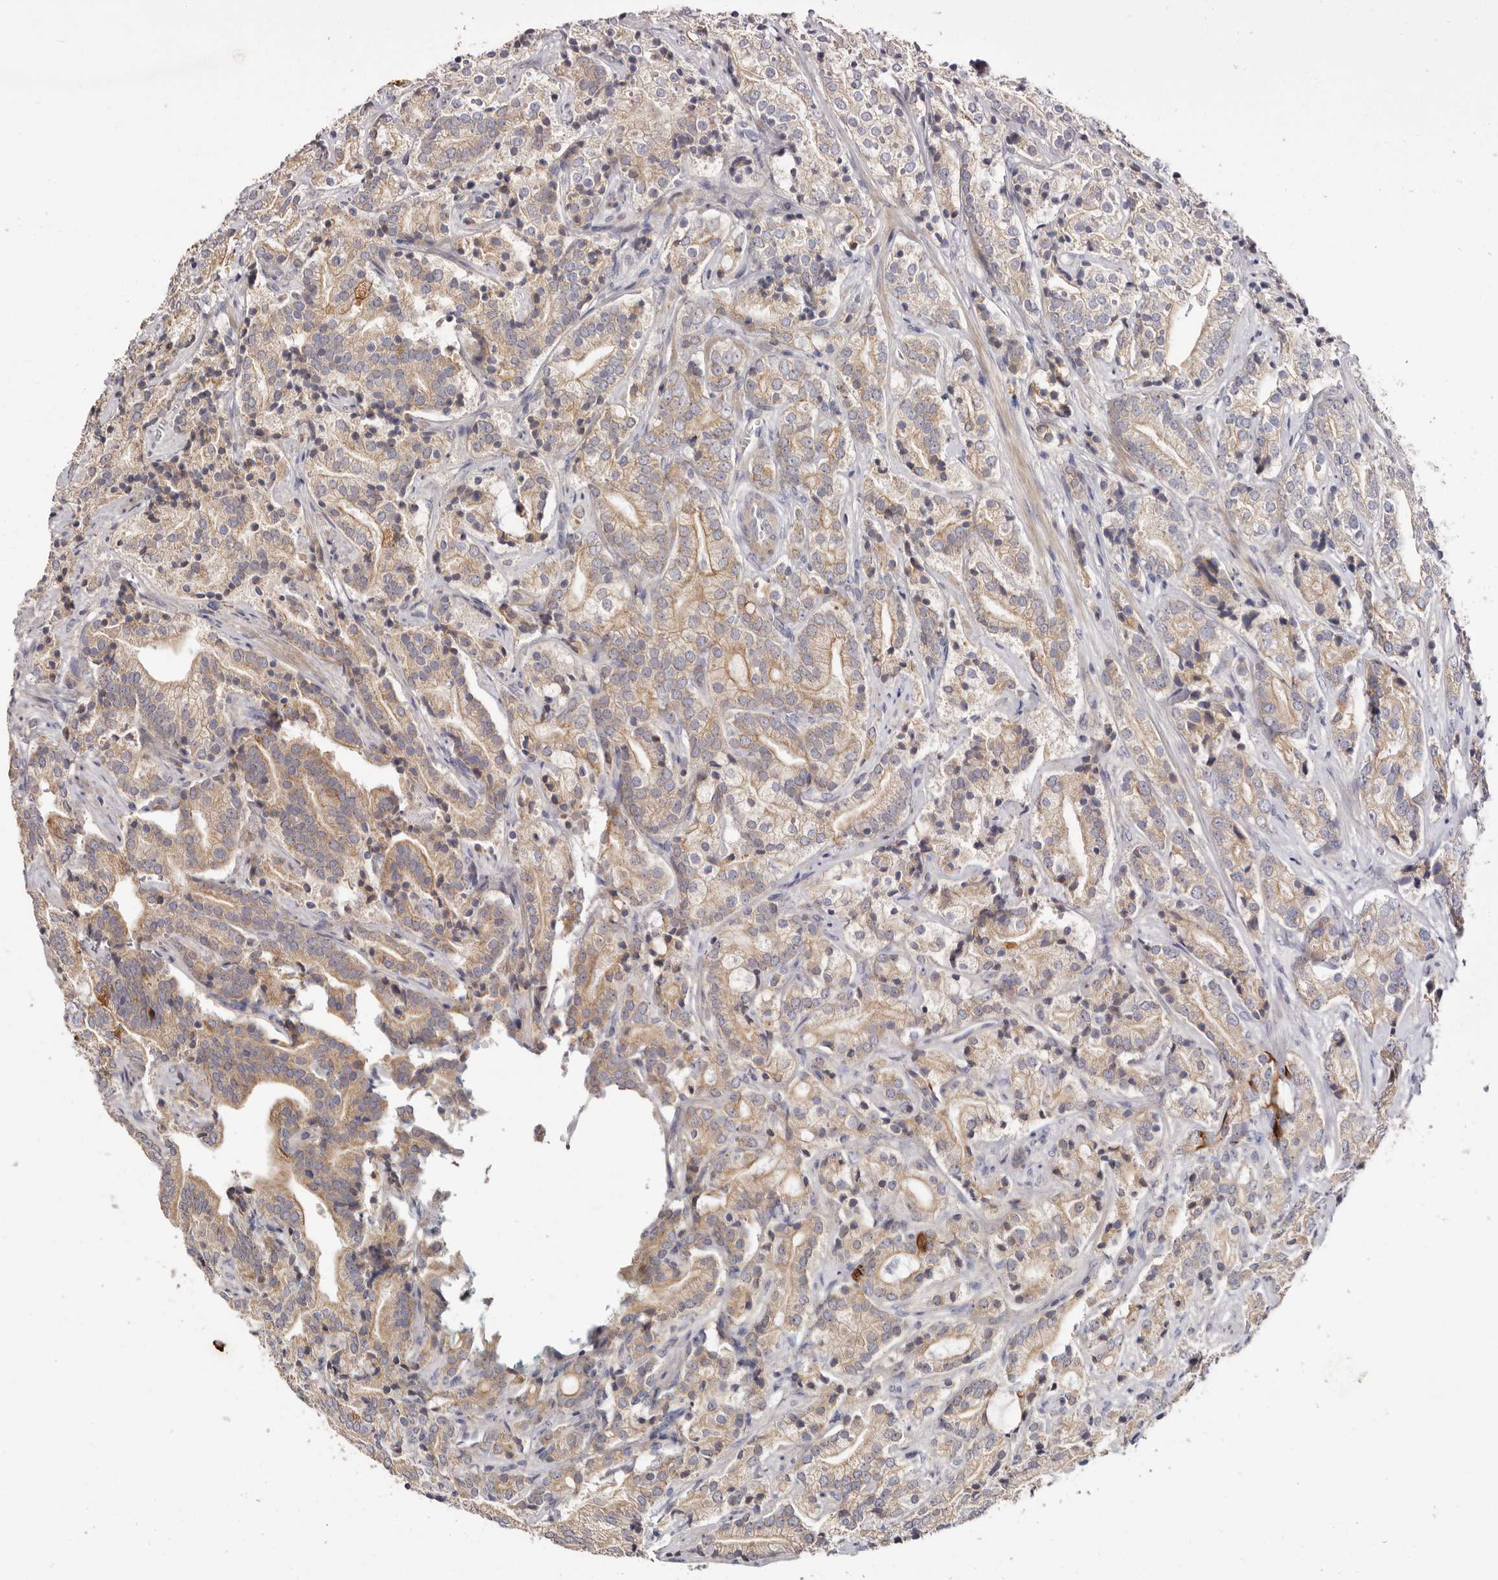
{"staining": {"intensity": "weak", "quantity": ">75%", "location": "cytoplasmic/membranous"}, "tissue": "prostate cancer", "cell_type": "Tumor cells", "image_type": "cancer", "snomed": [{"axis": "morphology", "description": "Adenocarcinoma, High grade"}, {"axis": "topography", "description": "Prostate"}], "caption": "Human prostate cancer stained for a protein (brown) shows weak cytoplasmic/membranous positive expression in about >75% of tumor cells.", "gene": "STK16", "patient": {"sex": "male", "age": 57}}